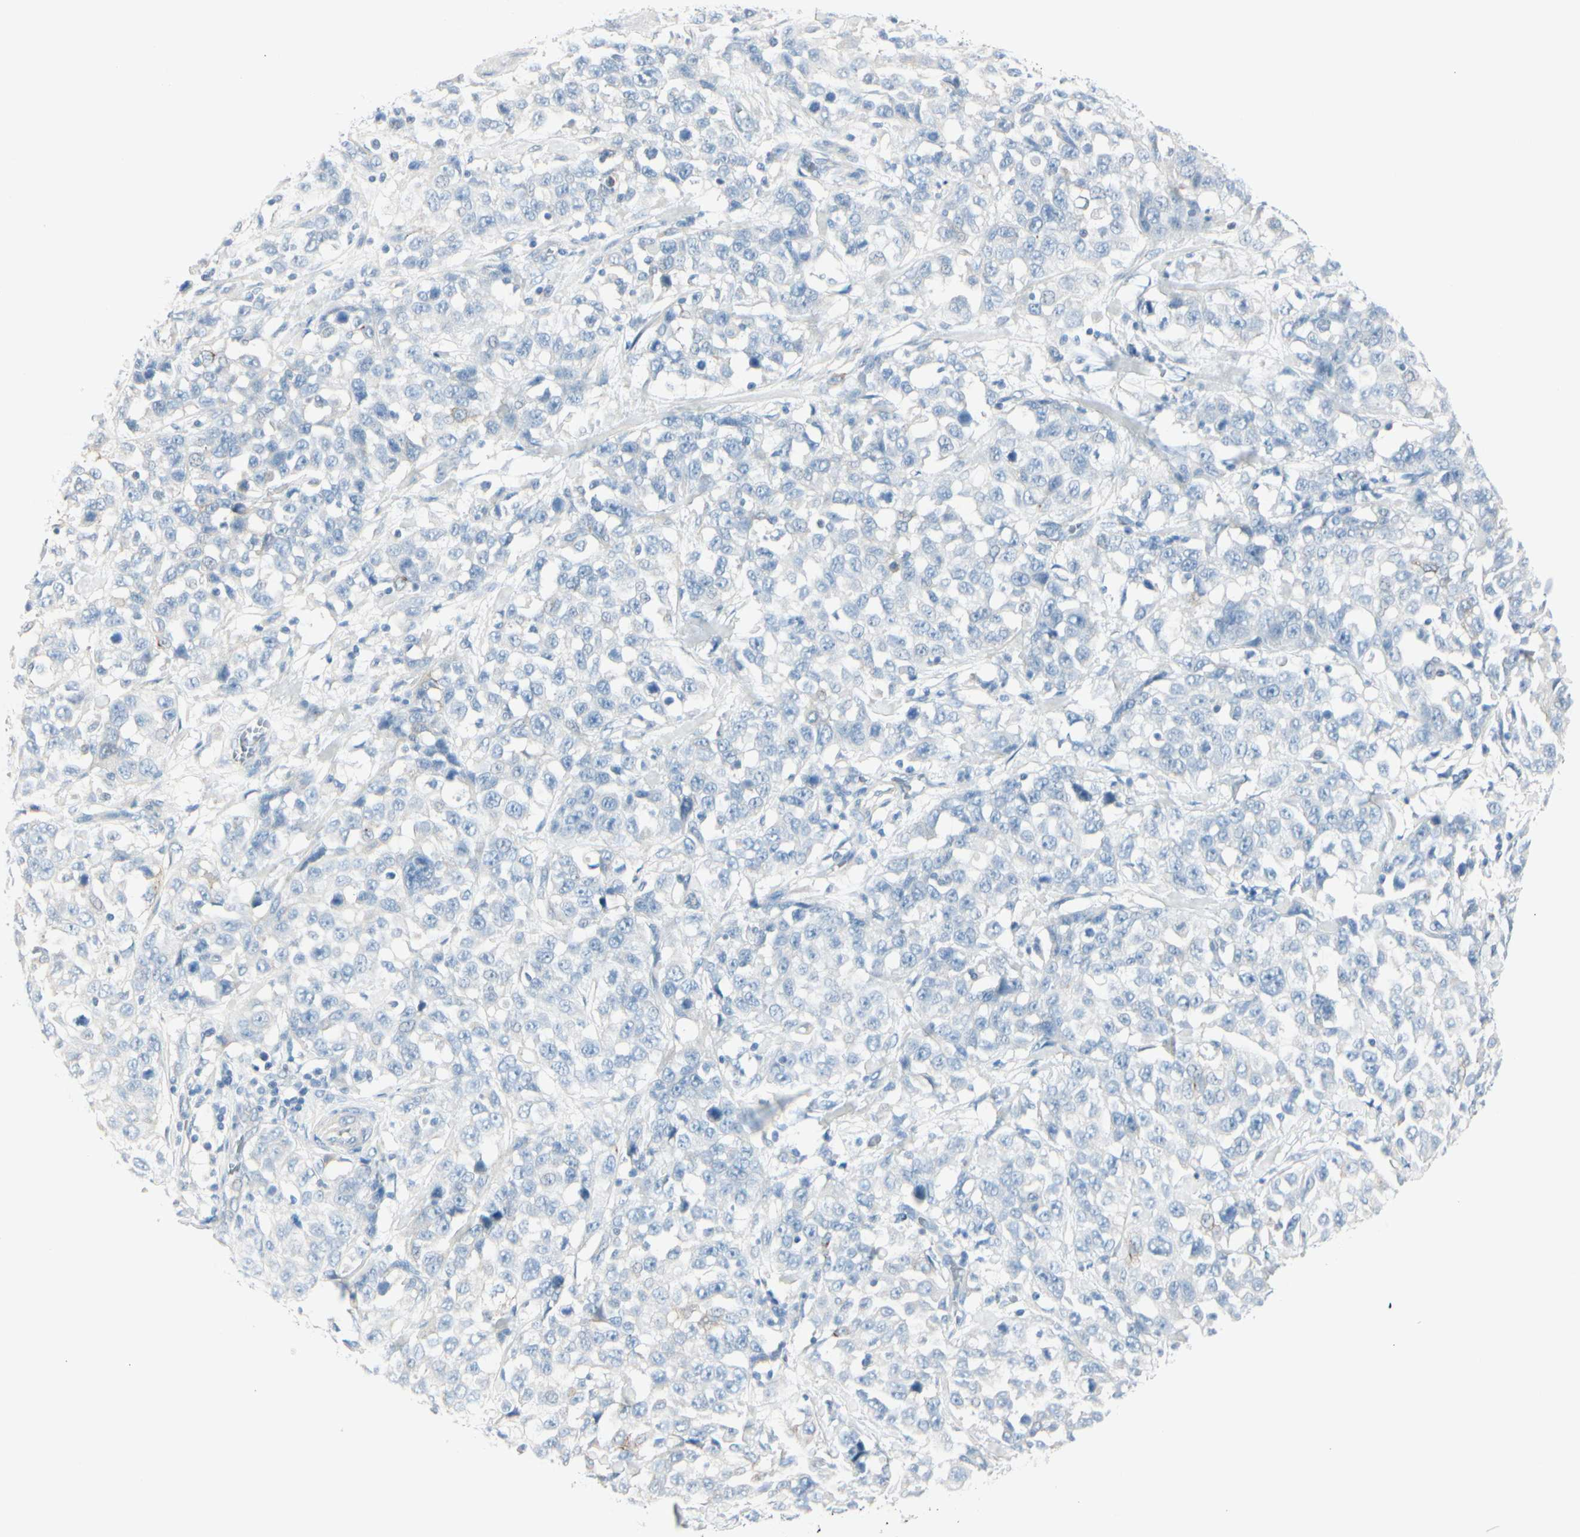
{"staining": {"intensity": "negative", "quantity": "none", "location": "none"}, "tissue": "stomach cancer", "cell_type": "Tumor cells", "image_type": "cancer", "snomed": [{"axis": "morphology", "description": "Normal tissue, NOS"}, {"axis": "morphology", "description": "Adenocarcinoma, NOS"}, {"axis": "topography", "description": "Stomach"}], "caption": "The image shows no staining of tumor cells in stomach cancer (adenocarcinoma).", "gene": "CDHR5", "patient": {"sex": "male", "age": 48}}